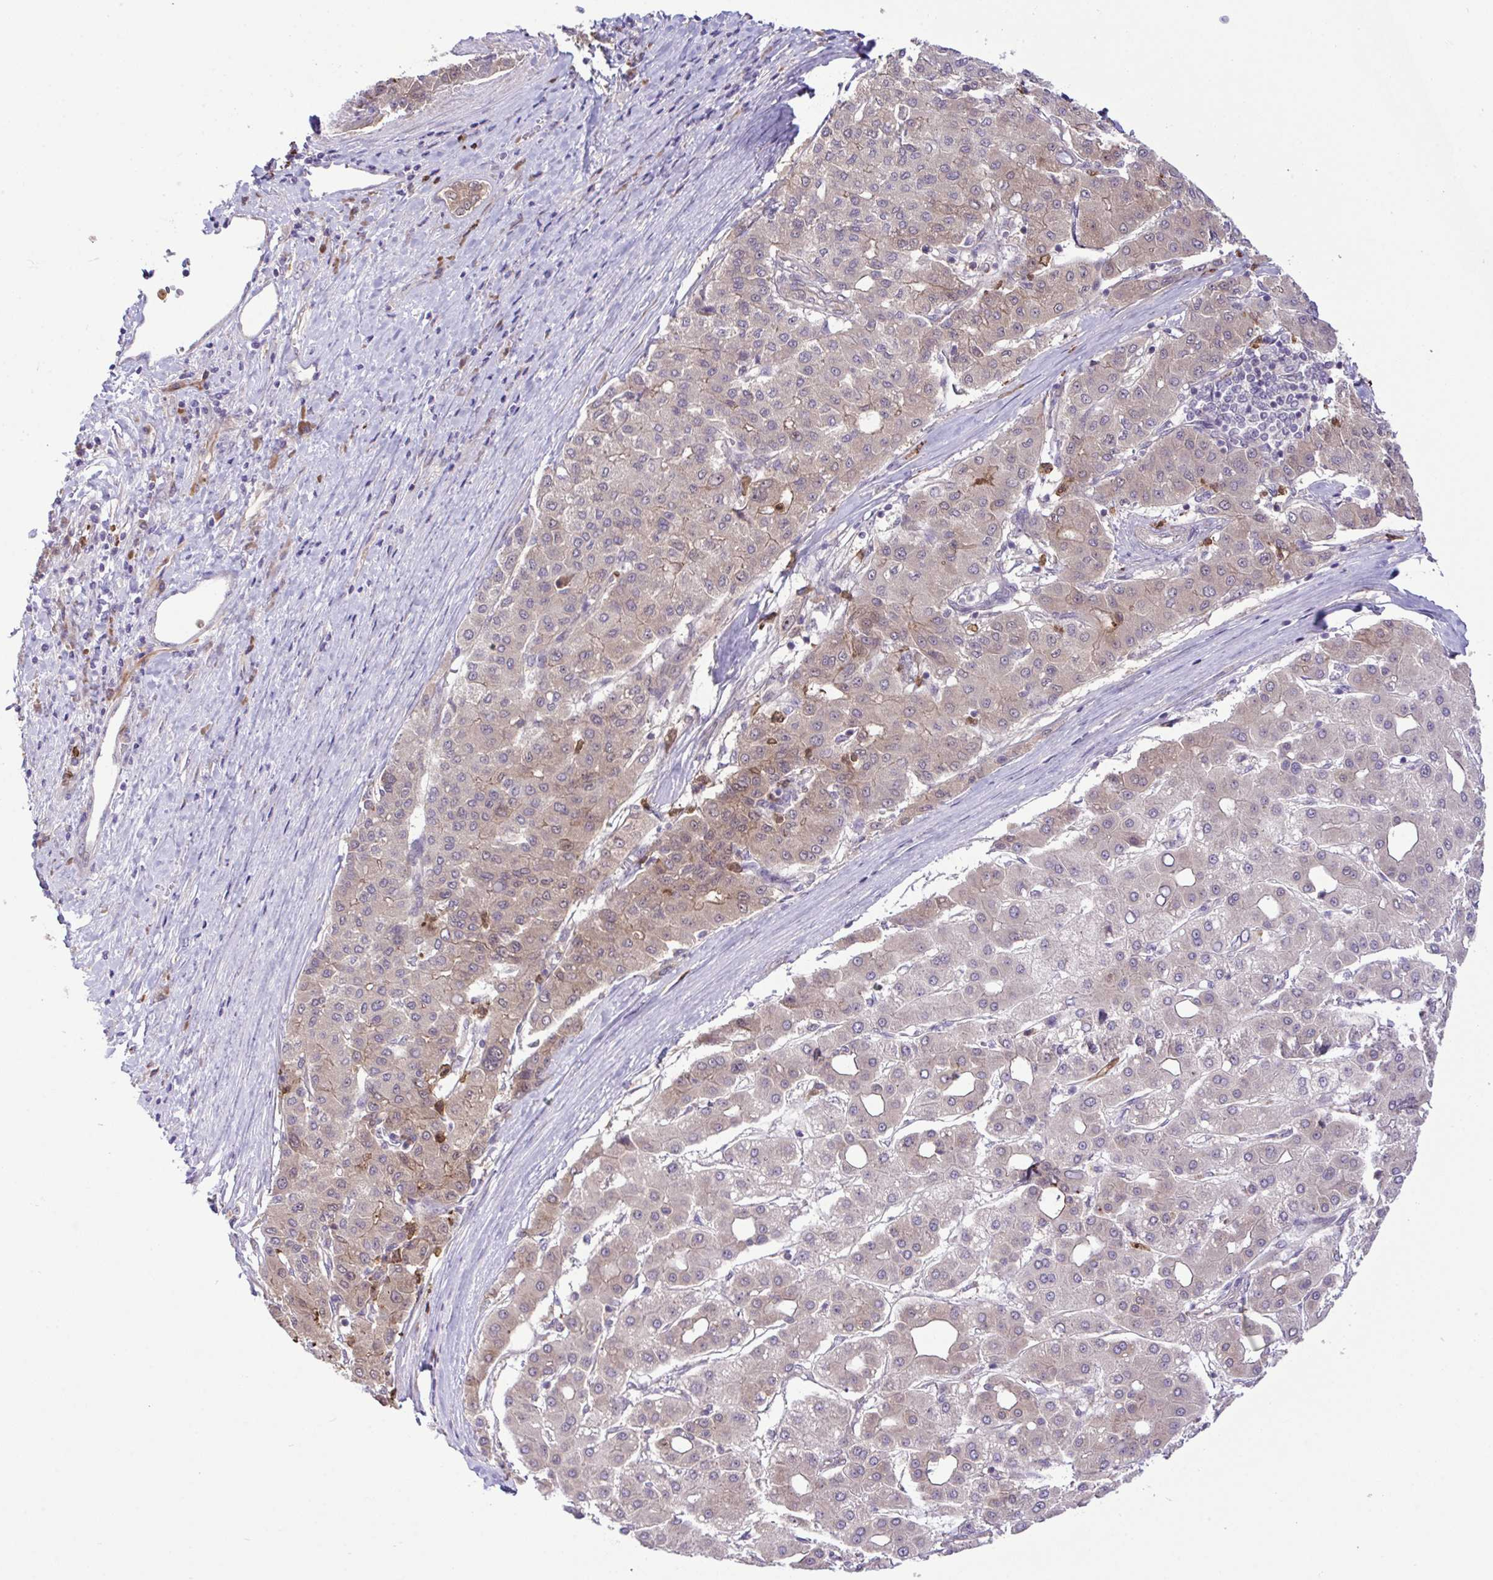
{"staining": {"intensity": "weak", "quantity": "<25%", "location": "cytoplasmic/membranous"}, "tissue": "liver cancer", "cell_type": "Tumor cells", "image_type": "cancer", "snomed": [{"axis": "morphology", "description": "Carcinoma, Hepatocellular, NOS"}, {"axis": "topography", "description": "Liver"}], "caption": "Immunohistochemical staining of liver cancer exhibits no significant staining in tumor cells. (Stains: DAB (3,3'-diaminobenzidine) IHC with hematoxylin counter stain, Microscopy: brightfield microscopy at high magnification).", "gene": "CMPK1", "patient": {"sex": "male", "age": 65}}